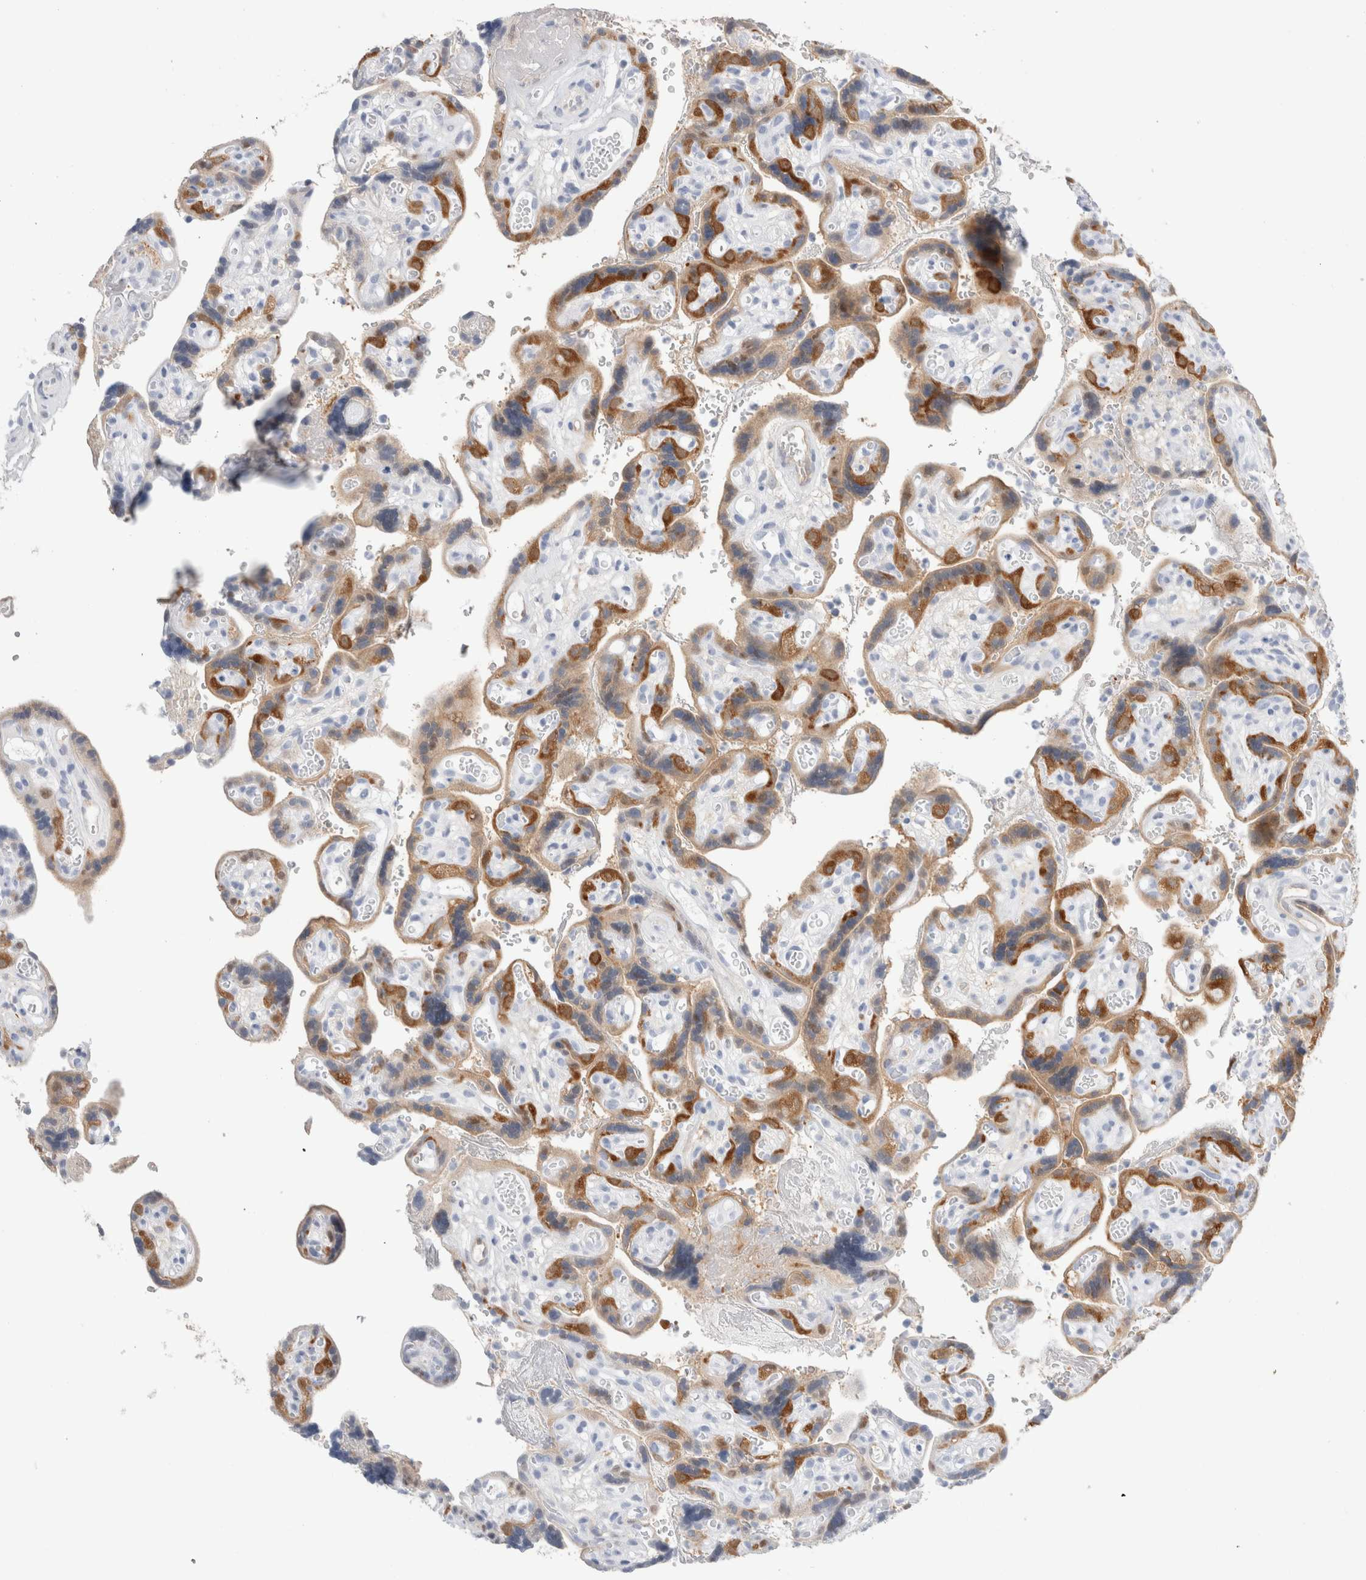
{"staining": {"intensity": "strong", "quantity": ">75%", "location": "cytoplasmic/membranous,nuclear"}, "tissue": "placenta", "cell_type": "Decidual cells", "image_type": "normal", "snomed": [{"axis": "morphology", "description": "Normal tissue, NOS"}, {"axis": "topography", "description": "Placenta"}], "caption": "A histopathology image of human placenta stained for a protein displays strong cytoplasmic/membranous,nuclear brown staining in decidual cells.", "gene": "NAPEPLD", "patient": {"sex": "female", "age": 30}}